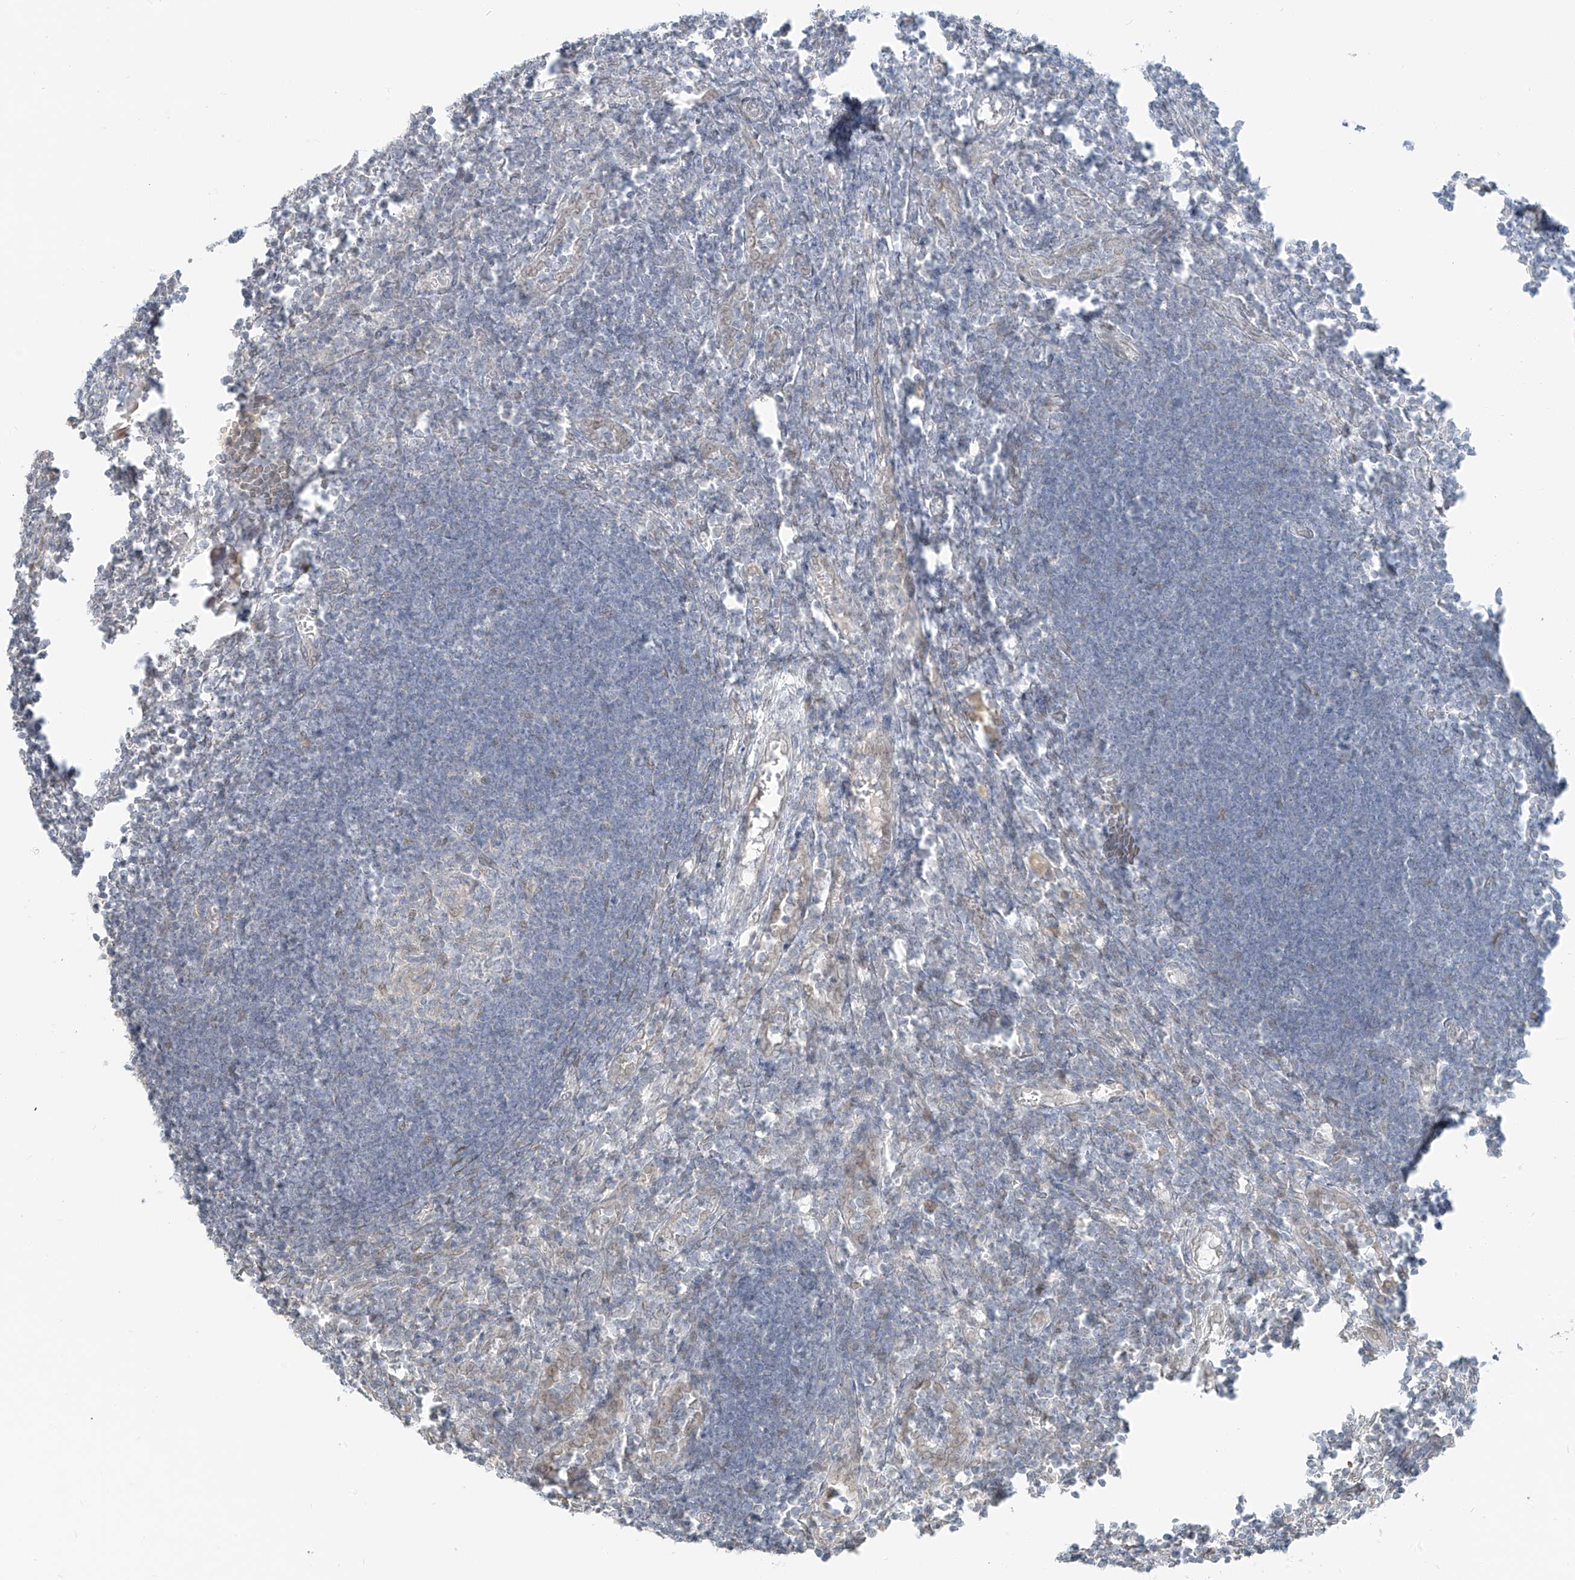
{"staining": {"intensity": "moderate", "quantity": "<25%", "location": "nuclear"}, "tissue": "lymph node", "cell_type": "Germinal center cells", "image_type": "normal", "snomed": [{"axis": "morphology", "description": "Normal tissue, NOS"}, {"axis": "morphology", "description": "Malignant melanoma, Metastatic site"}, {"axis": "topography", "description": "Lymph node"}], "caption": "Immunohistochemistry (IHC) of normal human lymph node shows low levels of moderate nuclear positivity in about <25% of germinal center cells.", "gene": "ZNF774", "patient": {"sex": "male", "age": 41}}